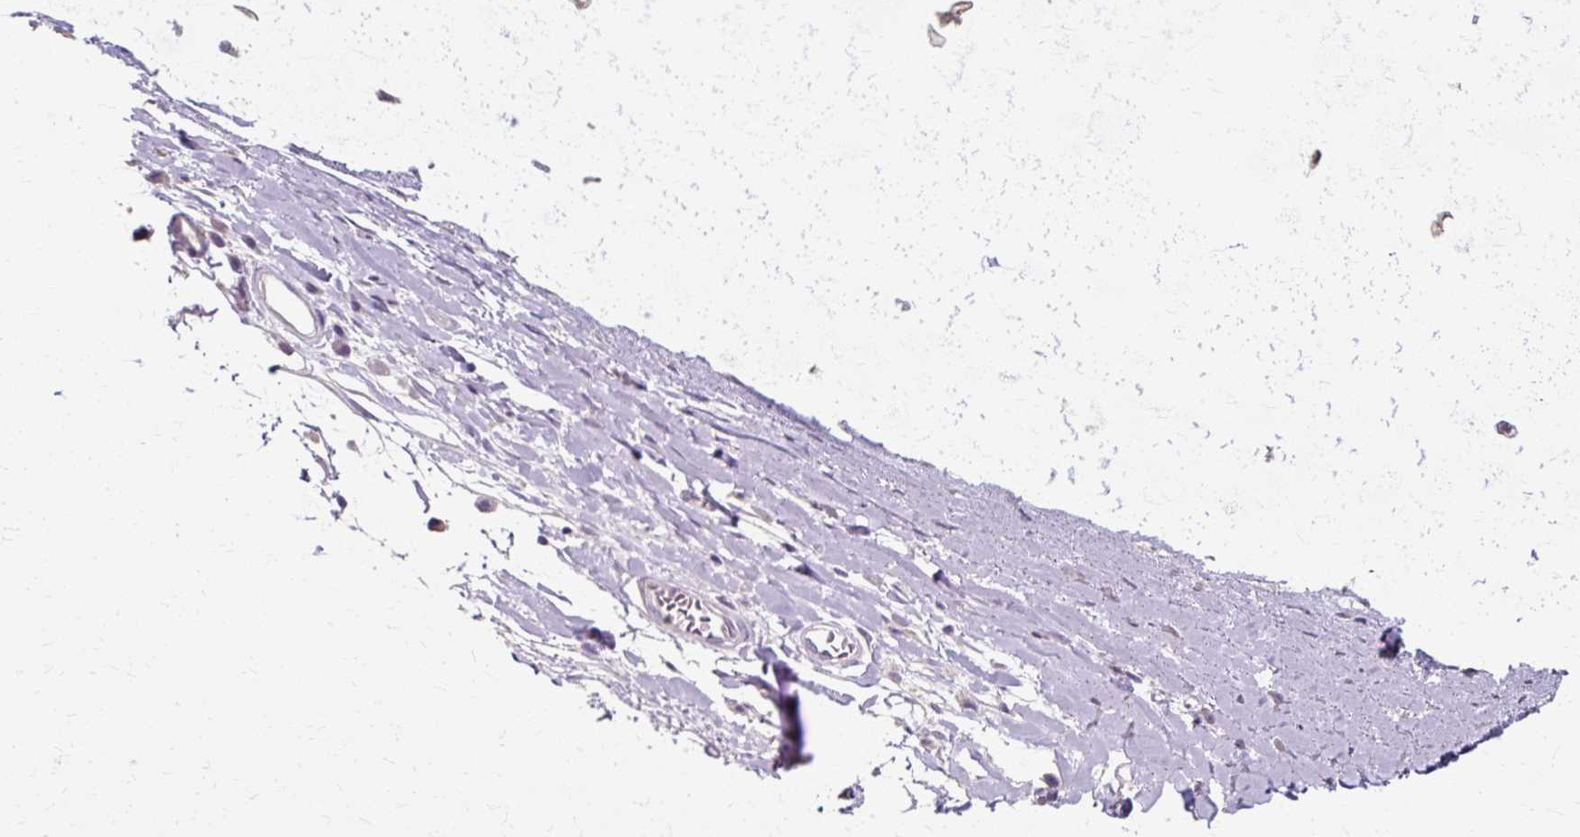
{"staining": {"intensity": "negative", "quantity": "none", "location": "none"}, "tissue": "adipose tissue", "cell_type": "Adipocytes", "image_type": "normal", "snomed": [{"axis": "morphology", "description": "Normal tissue, NOS"}, {"axis": "topography", "description": "Cartilage tissue"}, {"axis": "topography", "description": "Bronchus"}], "caption": "IHC image of benign adipose tissue: adipose tissue stained with DAB displays no significant protein staining in adipocytes. (DAB IHC with hematoxylin counter stain).", "gene": "KLHL24", "patient": {"sex": "male", "age": 56}}